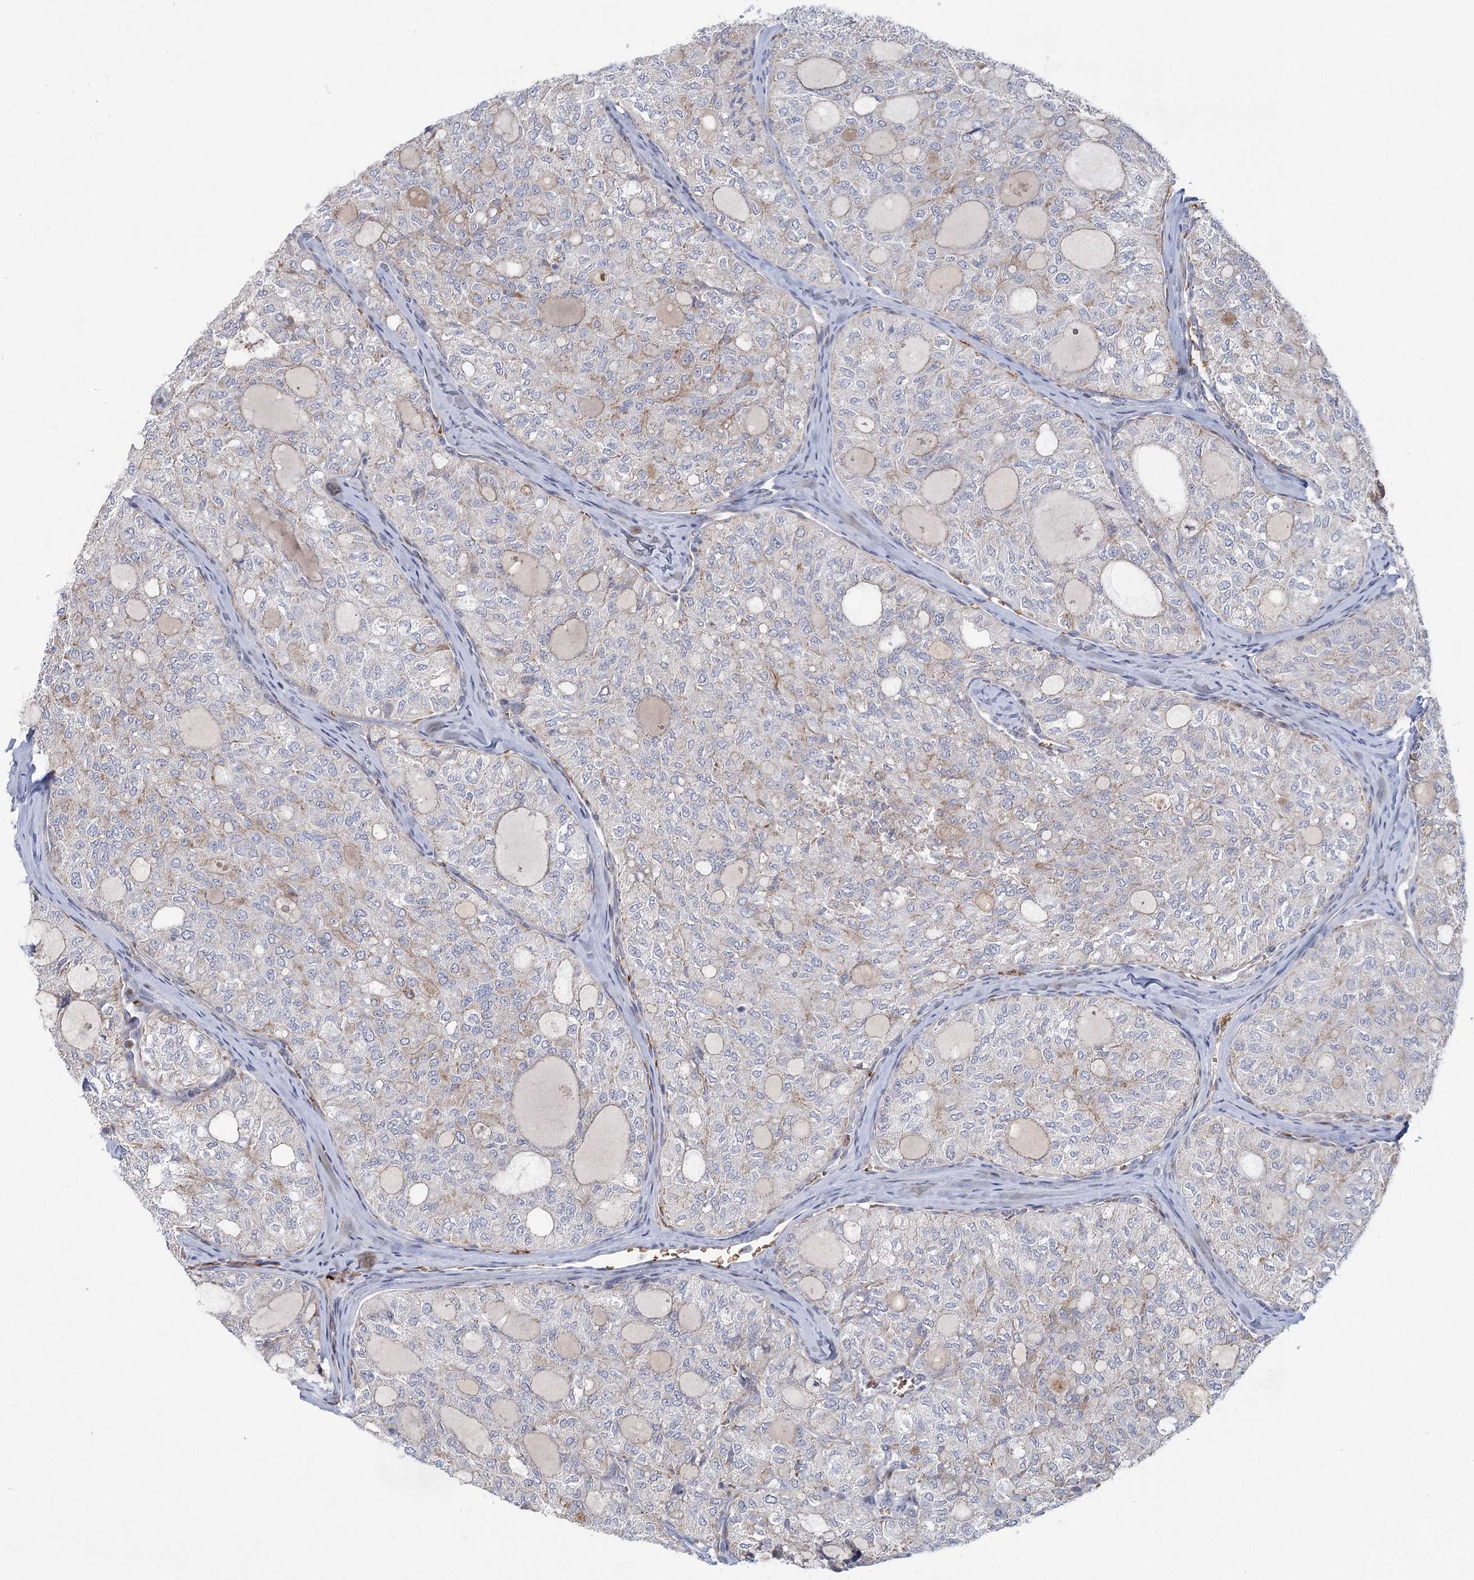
{"staining": {"intensity": "negative", "quantity": "none", "location": "none"}, "tissue": "thyroid cancer", "cell_type": "Tumor cells", "image_type": "cancer", "snomed": [{"axis": "morphology", "description": "Follicular adenoma carcinoma, NOS"}, {"axis": "topography", "description": "Thyroid gland"}], "caption": "The image demonstrates no staining of tumor cells in thyroid cancer (follicular adenoma carcinoma).", "gene": "NSMCE4A", "patient": {"sex": "male", "age": 75}}